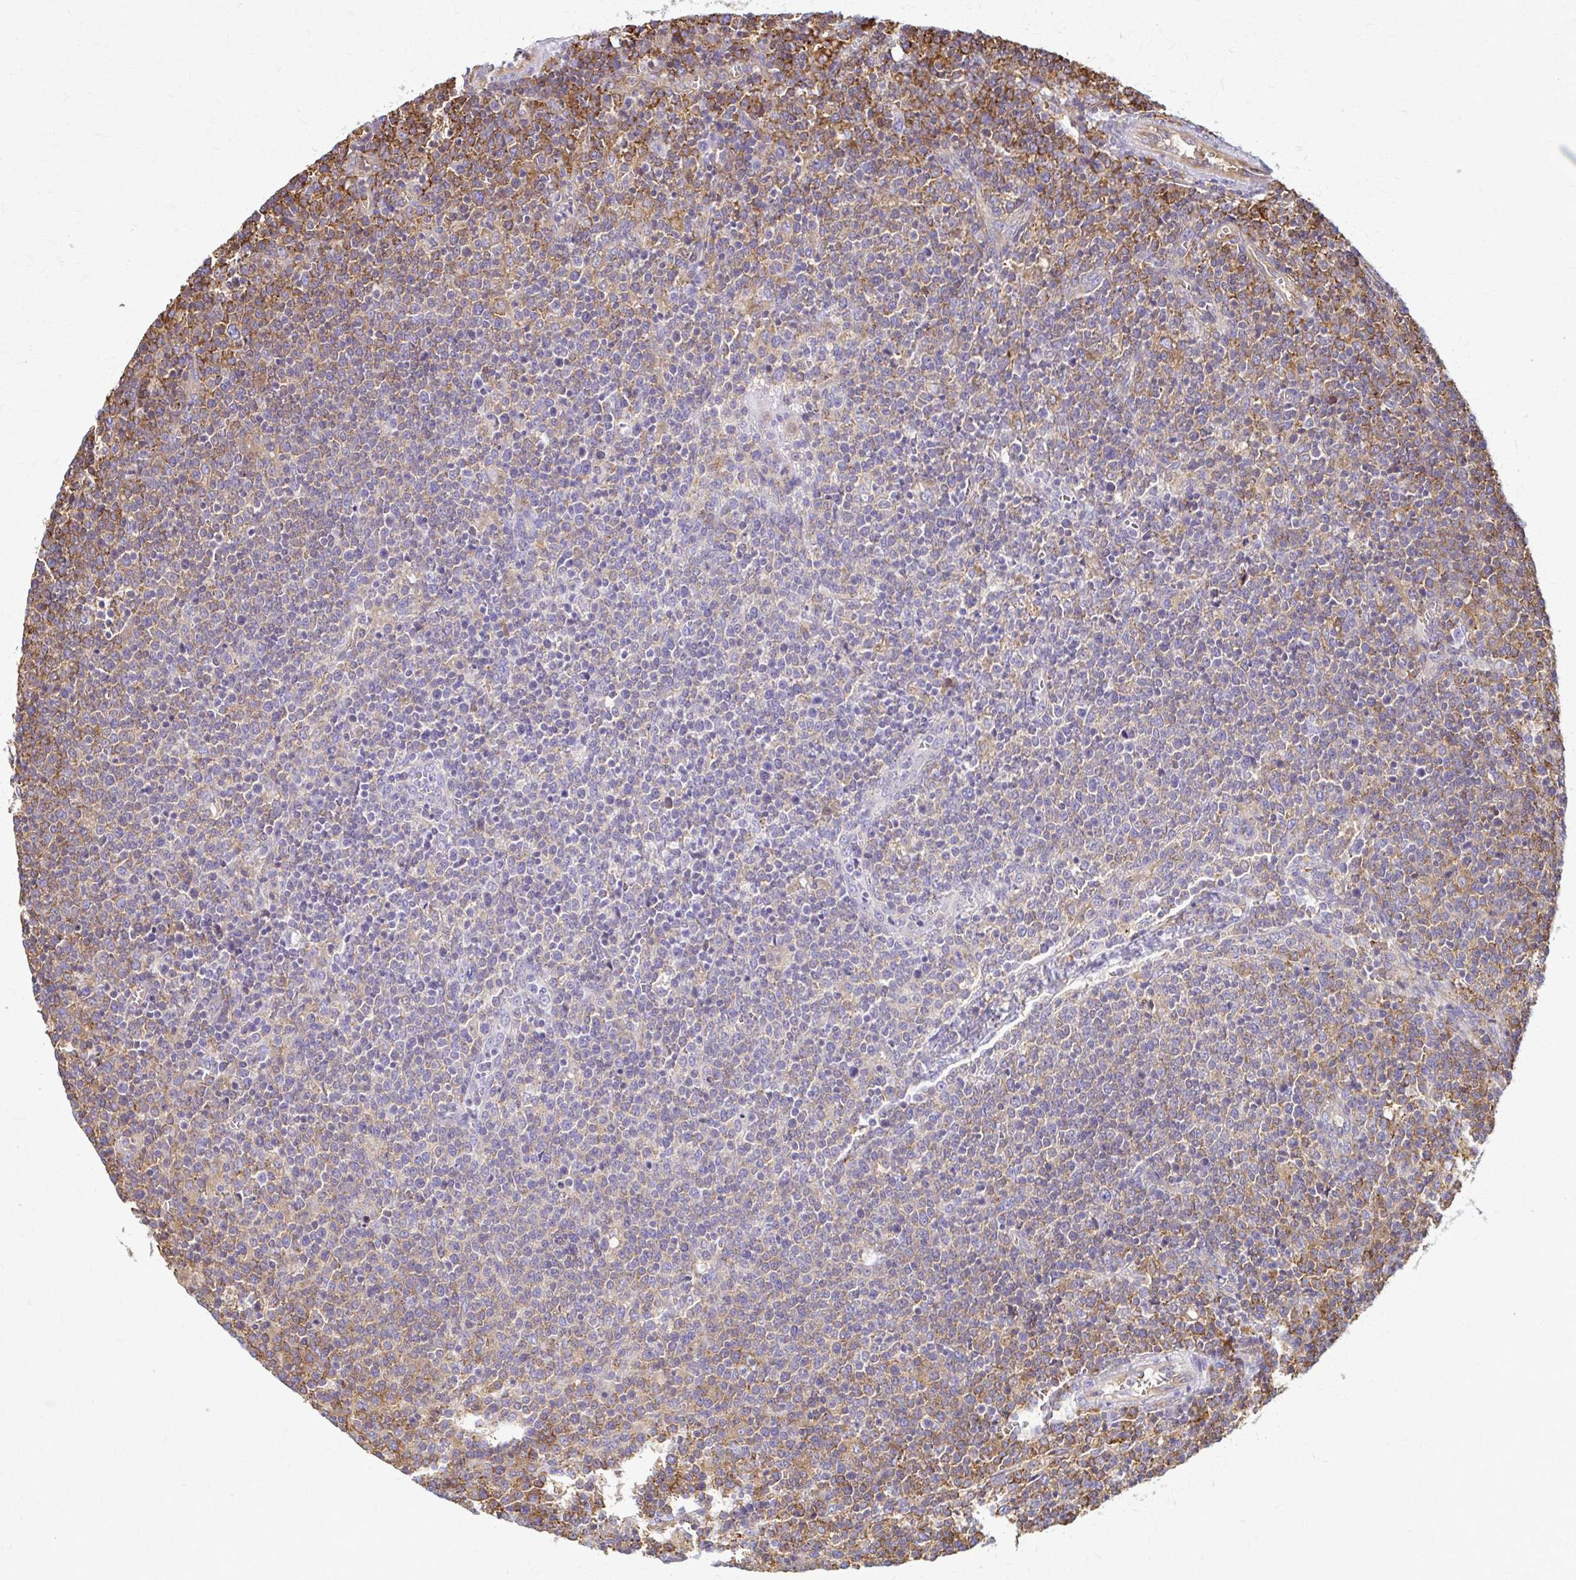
{"staining": {"intensity": "moderate", "quantity": "25%-75%", "location": "cytoplasmic/membranous"}, "tissue": "lymphoma", "cell_type": "Tumor cells", "image_type": "cancer", "snomed": [{"axis": "morphology", "description": "Malignant lymphoma, non-Hodgkin's type, High grade"}, {"axis": "topography", "description": "Lymph node"}], "caption": "IHC of high-grade malignant lymphoma, non-Hodgkin's type exhibits medium levels of moderate cytoplasmic/membranous staining in approximately 25%-75% of tumor cells. (Brightfield microscopy of DAB IHC at high magnification).", "gene": "WASF2", "patient": {"sex": "male", "age": 61}}